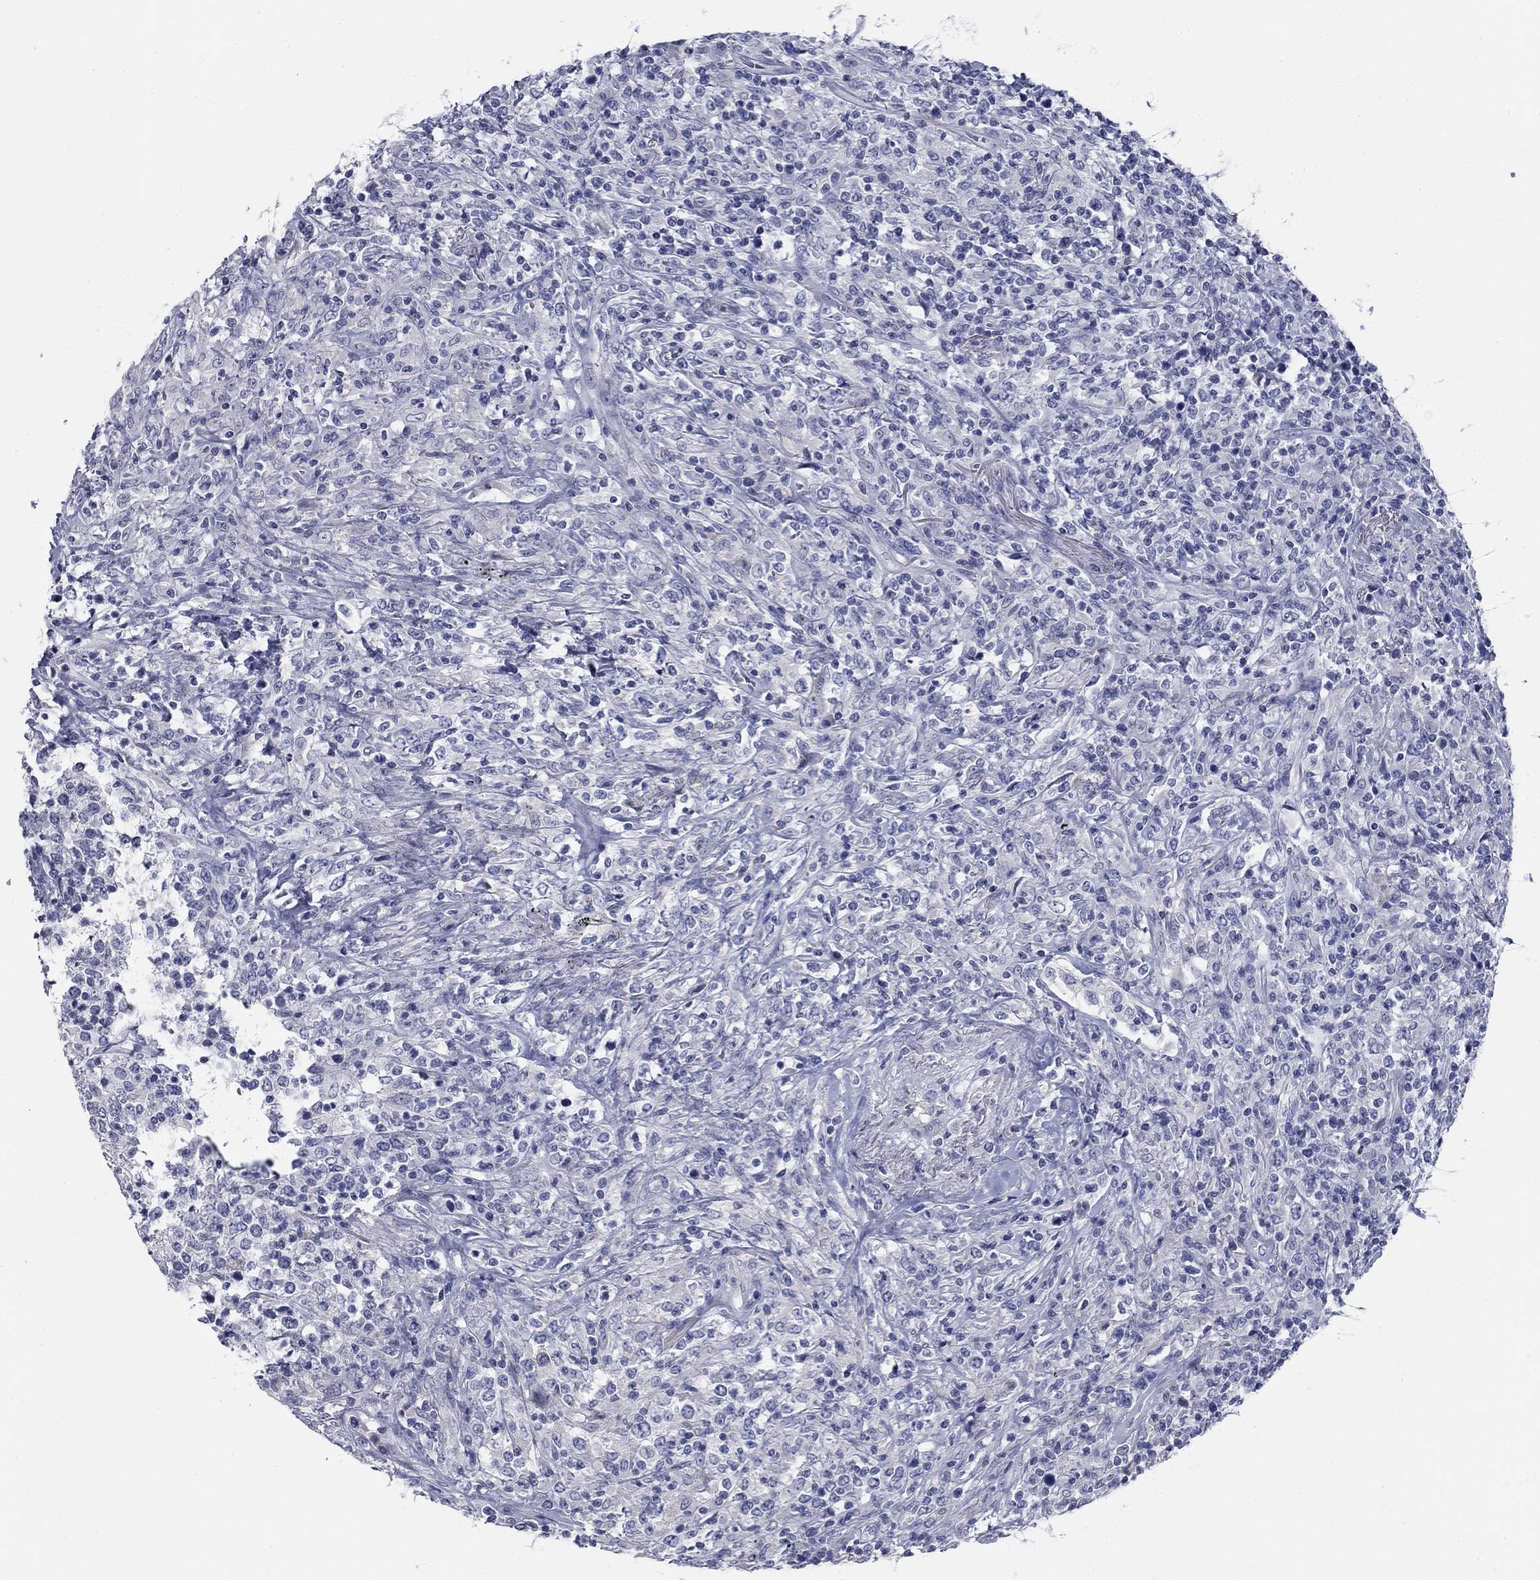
{"staining": {"intensity": "negative", "quantity": "none", "location": "none"}, "tissue": "lymphoma", "cell_type": "Tumor cells", "image_type": "cancer", "snomed": [{"axis": "morphology", "description": "Malignant lymphoma, non-Hodgkin's type, High grade"}, {"axis": "topography", "description": "Lung"}], "caption": "Tumor cells show no significant protein expression in lymphoma.", "gene": "DNER", "patient": {"sex": "male", "age": 79}}